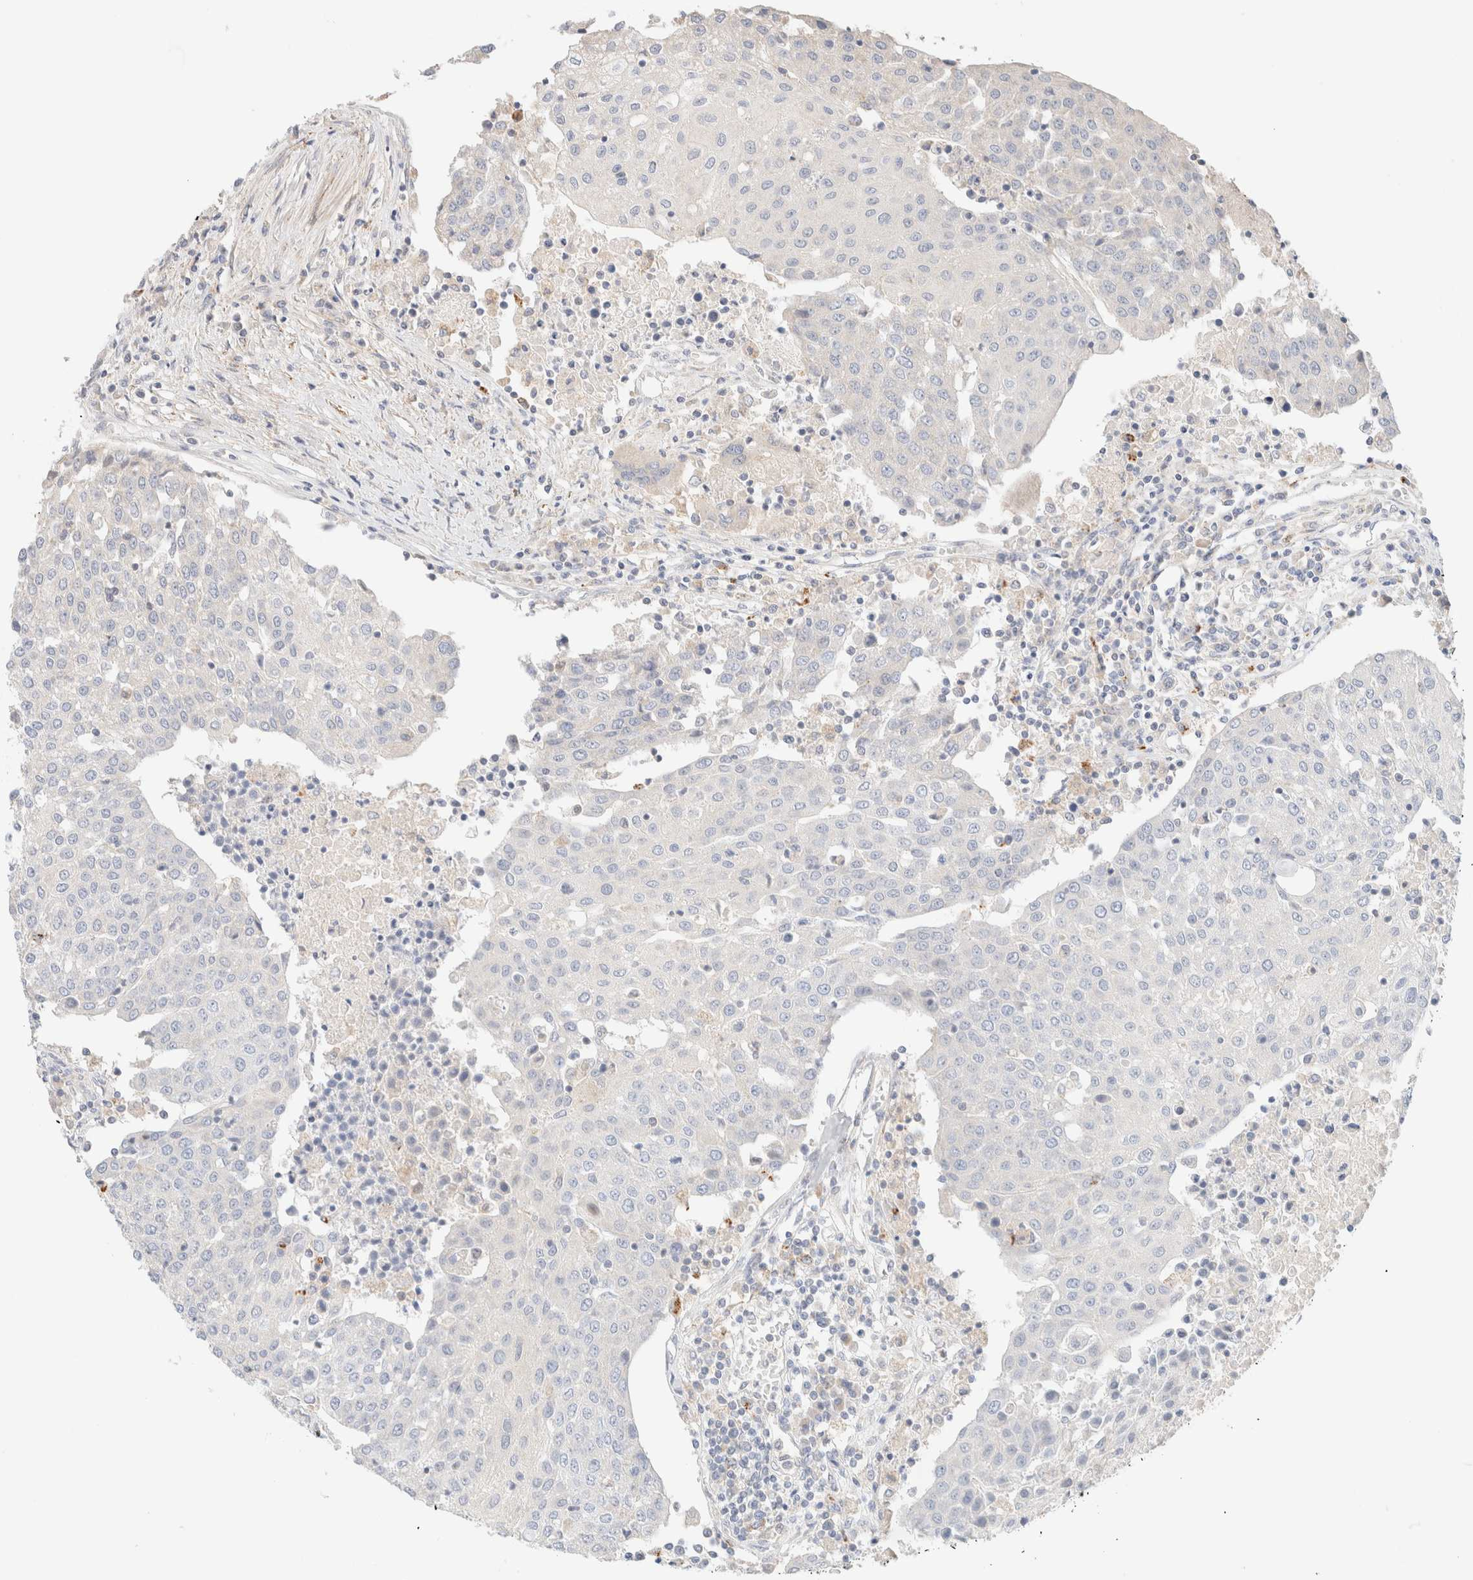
{"staining": {"intensity": "negative", "quantity": "none", "location": "none"}, "tissue": "urothelial cancer", "cell_type": "Tumor cells", "image_type": "cancer", "snomed": [{"axis": "morphology", "description": "Urothelial carcinoma, High grade"}, {"axis": "topography", "description": "Urinary bladder"}], "caption": "The photomicrograph displays no staining of tumor cells in high-grade urothelial carcinoma. (DAB immunohistochemistry (IHC) with hematoxylin counter stain).", "gene": "SARM1", "patient": {"sex": "female", "age": 85}}